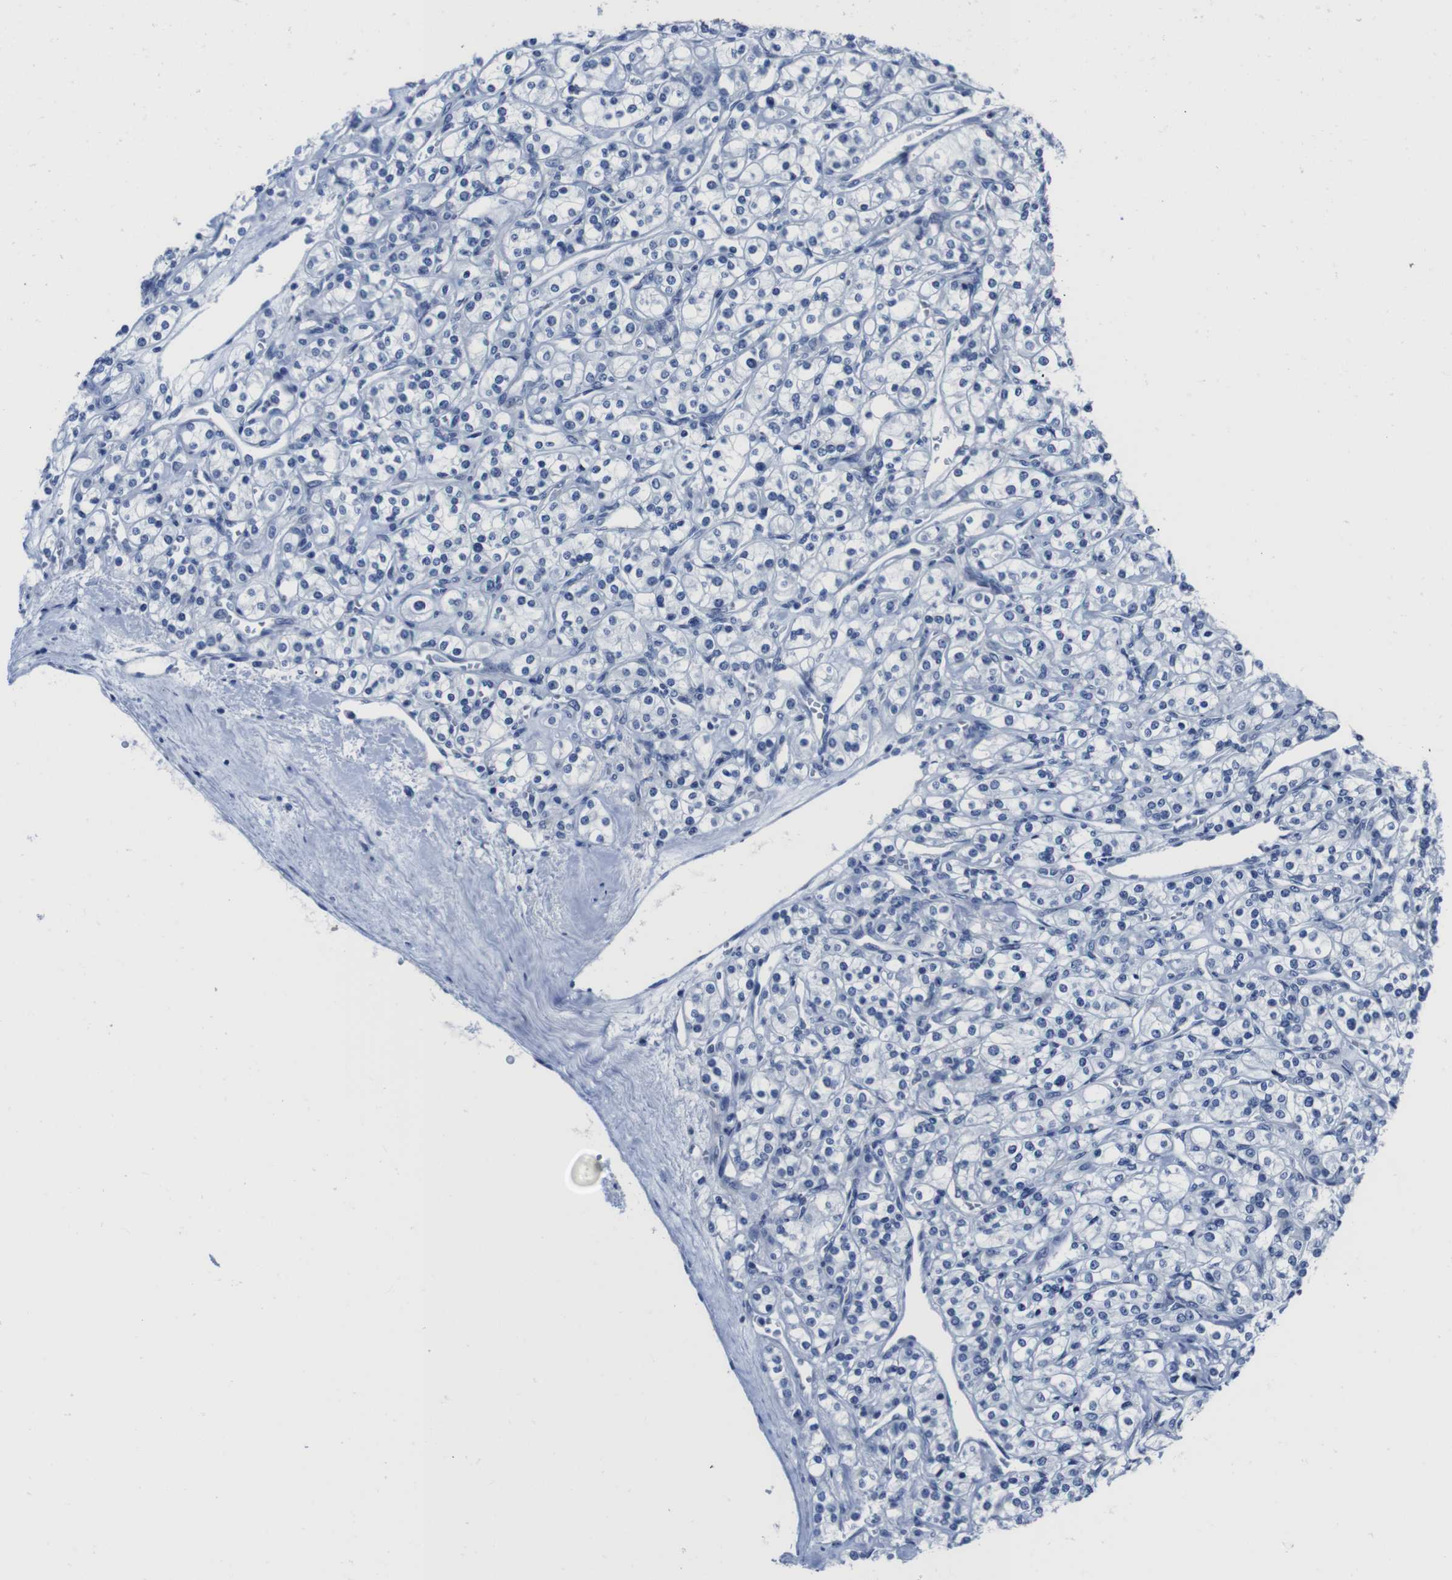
{"staining": {"intensity": "negative", "quantity": "none", "location": "none"}, "tissue": "renal cancer", "cell_type": "Tumor cells", "image_type": "cancer", "snomed": [{"axis": "morphology", "description": "Adenocarcinoma, NOS"}, {"axis": "topography", "description": "Kidney"}], "caption": "The IHC micrograph has no significant positivity in tumor cells of renal cancer (adenocarcinoma) tissue. (Immunohistochemistry (ihc), brightfield microscopy, high magnification).", "gene": "EIF4A1", "patient": {"sex": "male", "age": 77}}